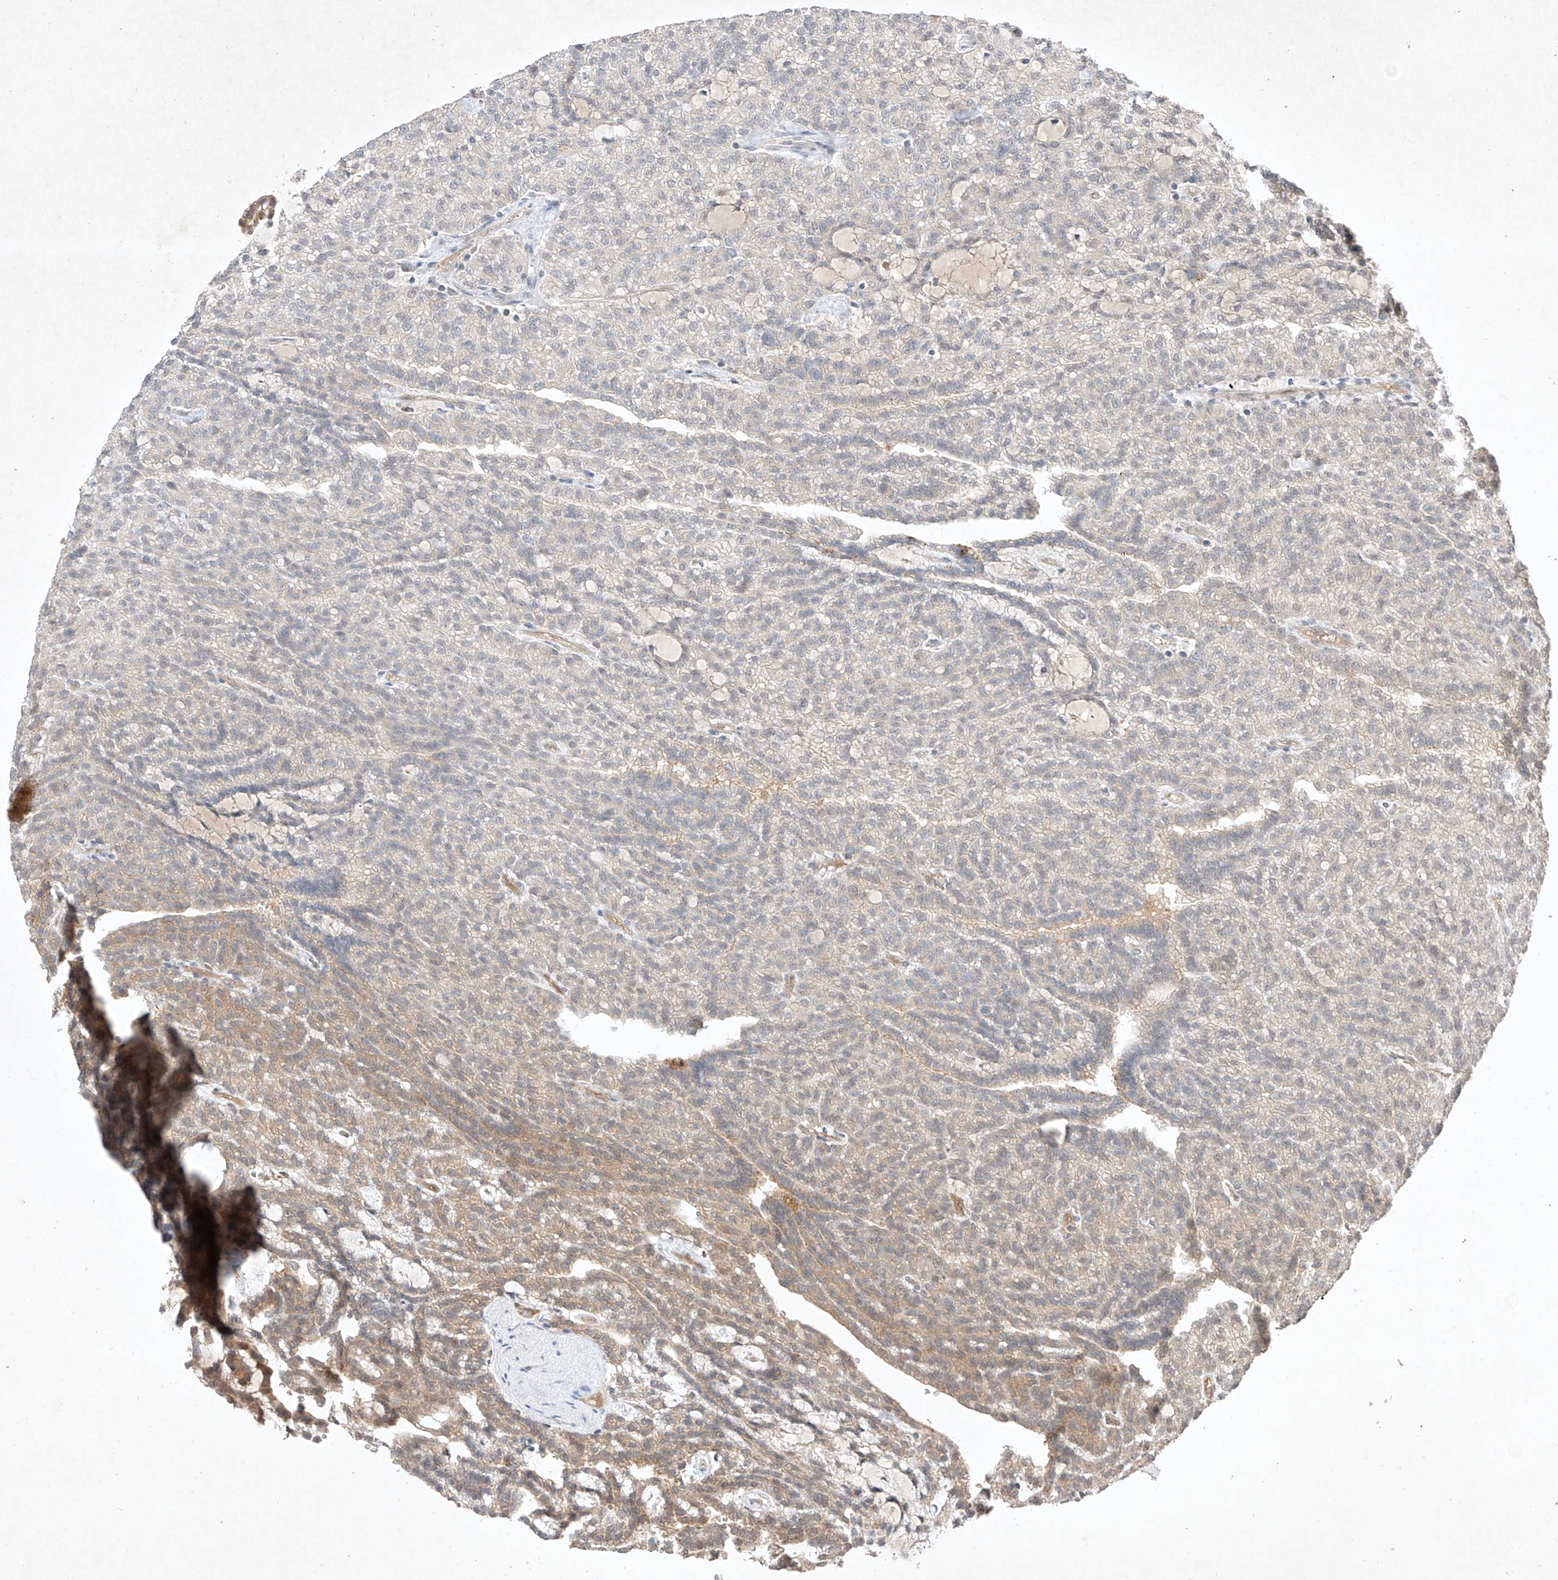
{"staining": {"intensity": "weak", "quantity": "25%-75%", "location": "cytoplasmic/membranous"}, "tissue": "renal cancer", "cell_type": "Tumor cells", "image_type": "cancer", "snomed": [{"axis": "morphology", "description": "Adenocarcinoma, NOS"}, {"axis": "topography", "description": "Kidney"}], "caption": "This micrograph displays immunohistochemistry staining of human adenocarcinoma (renal), with low weak cytoplasmic/membranous expression in about 25%-75% of tumor cells.", "gene": "ZNF124", "patient": {"sex": "male", "age": 63}}